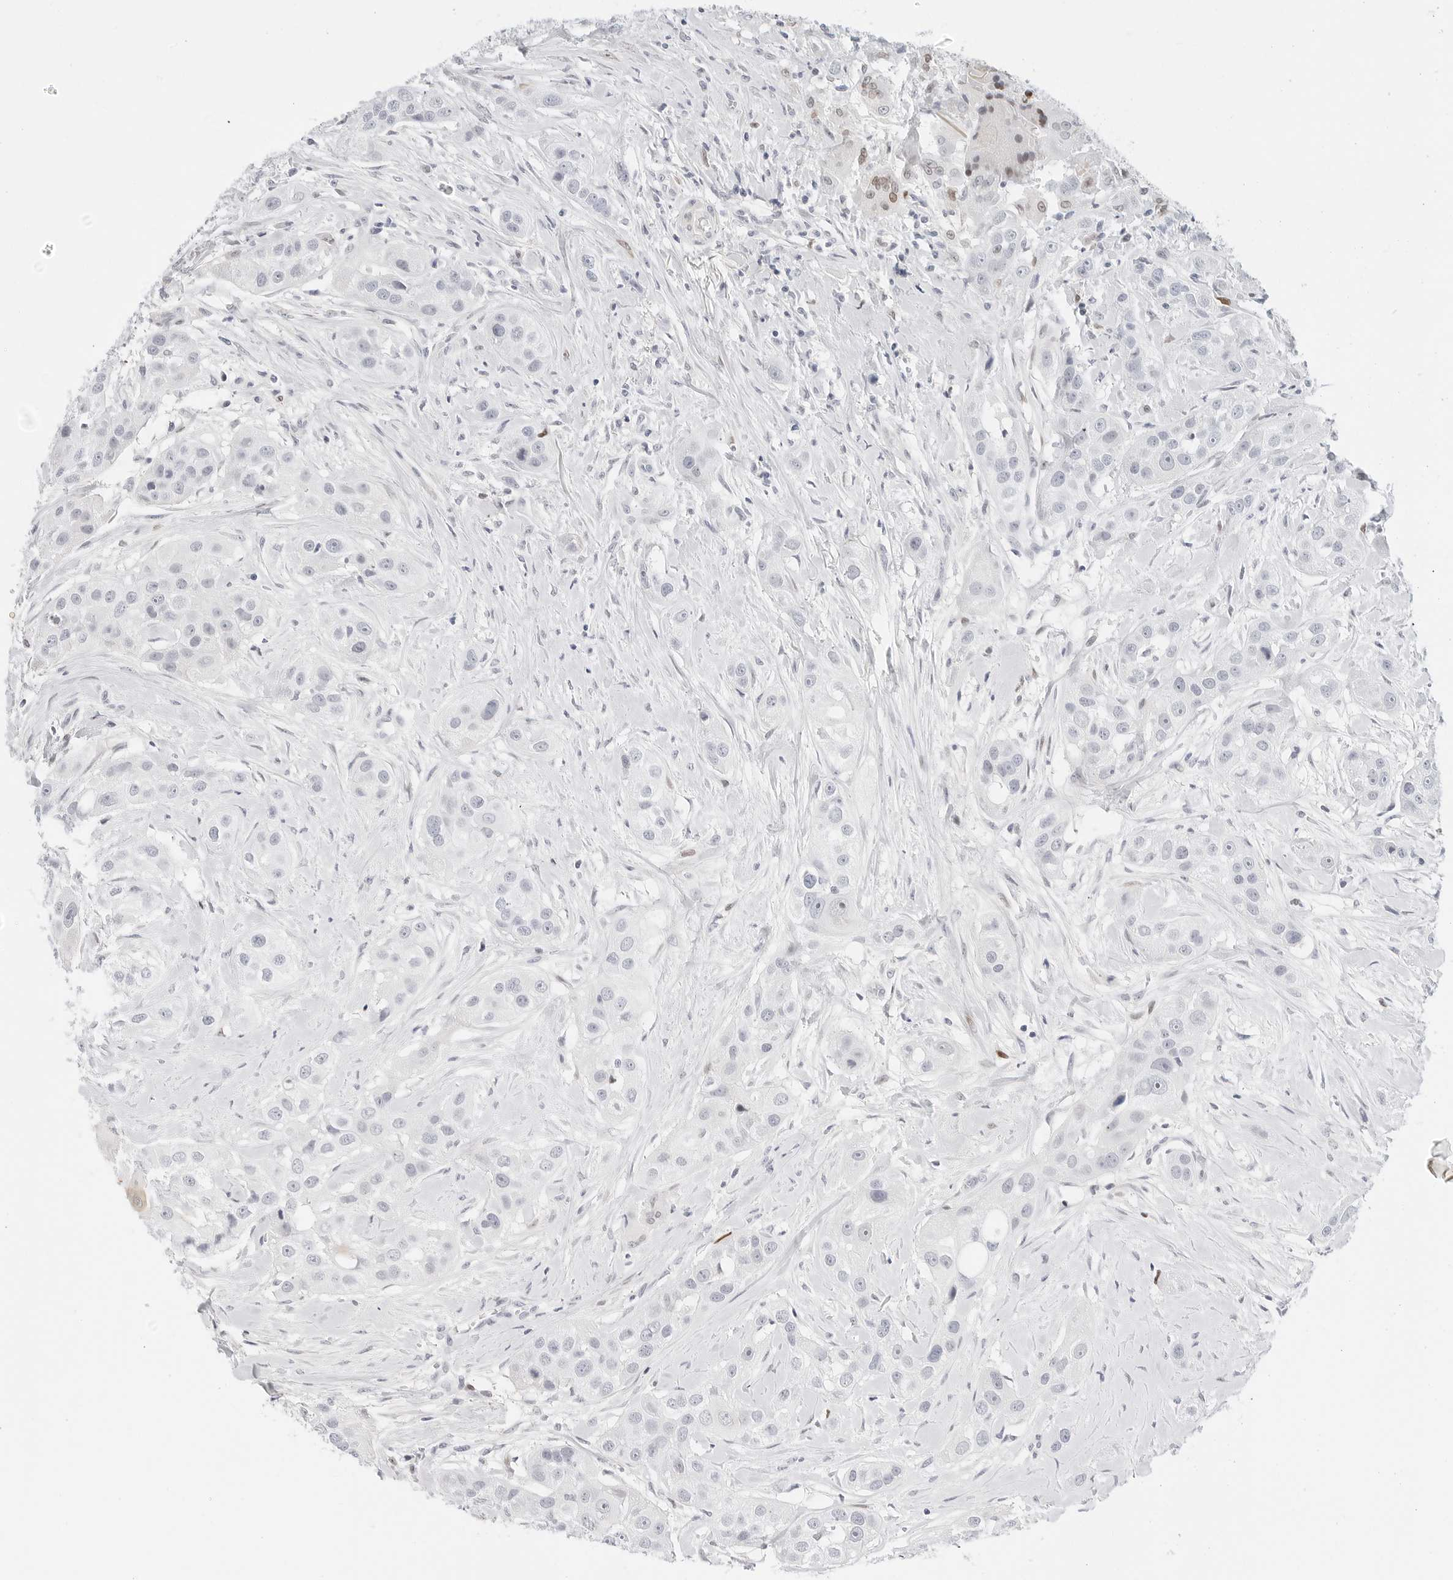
{"staining": {"intensity": "weak", "quantity": "<25%", "location": "cytoplasmic/membranous,nuclear"}, "tissue": "head and neck cancer", "cell_type": "Tumor cells", "image_type": "cancer", "snomed": [{"axis": "morphology", "description": "Normal tissue, NOS"}, {"axis": "morphology", "description": "Squamous cell carcinoma, NOS"}, {"axis": "topography", "description": "Skeletal muscle"}, {"axis": "topography", "description": "Head-Neck"}], "caption": "This is an immunohistochemistry (IHC) histopathology image of human head and neck cancer (squamous cell carcinoma). There is no staining in tumor cells.", "gene": "SPIDR", "patient": {"sex": "male", "age": 51}}